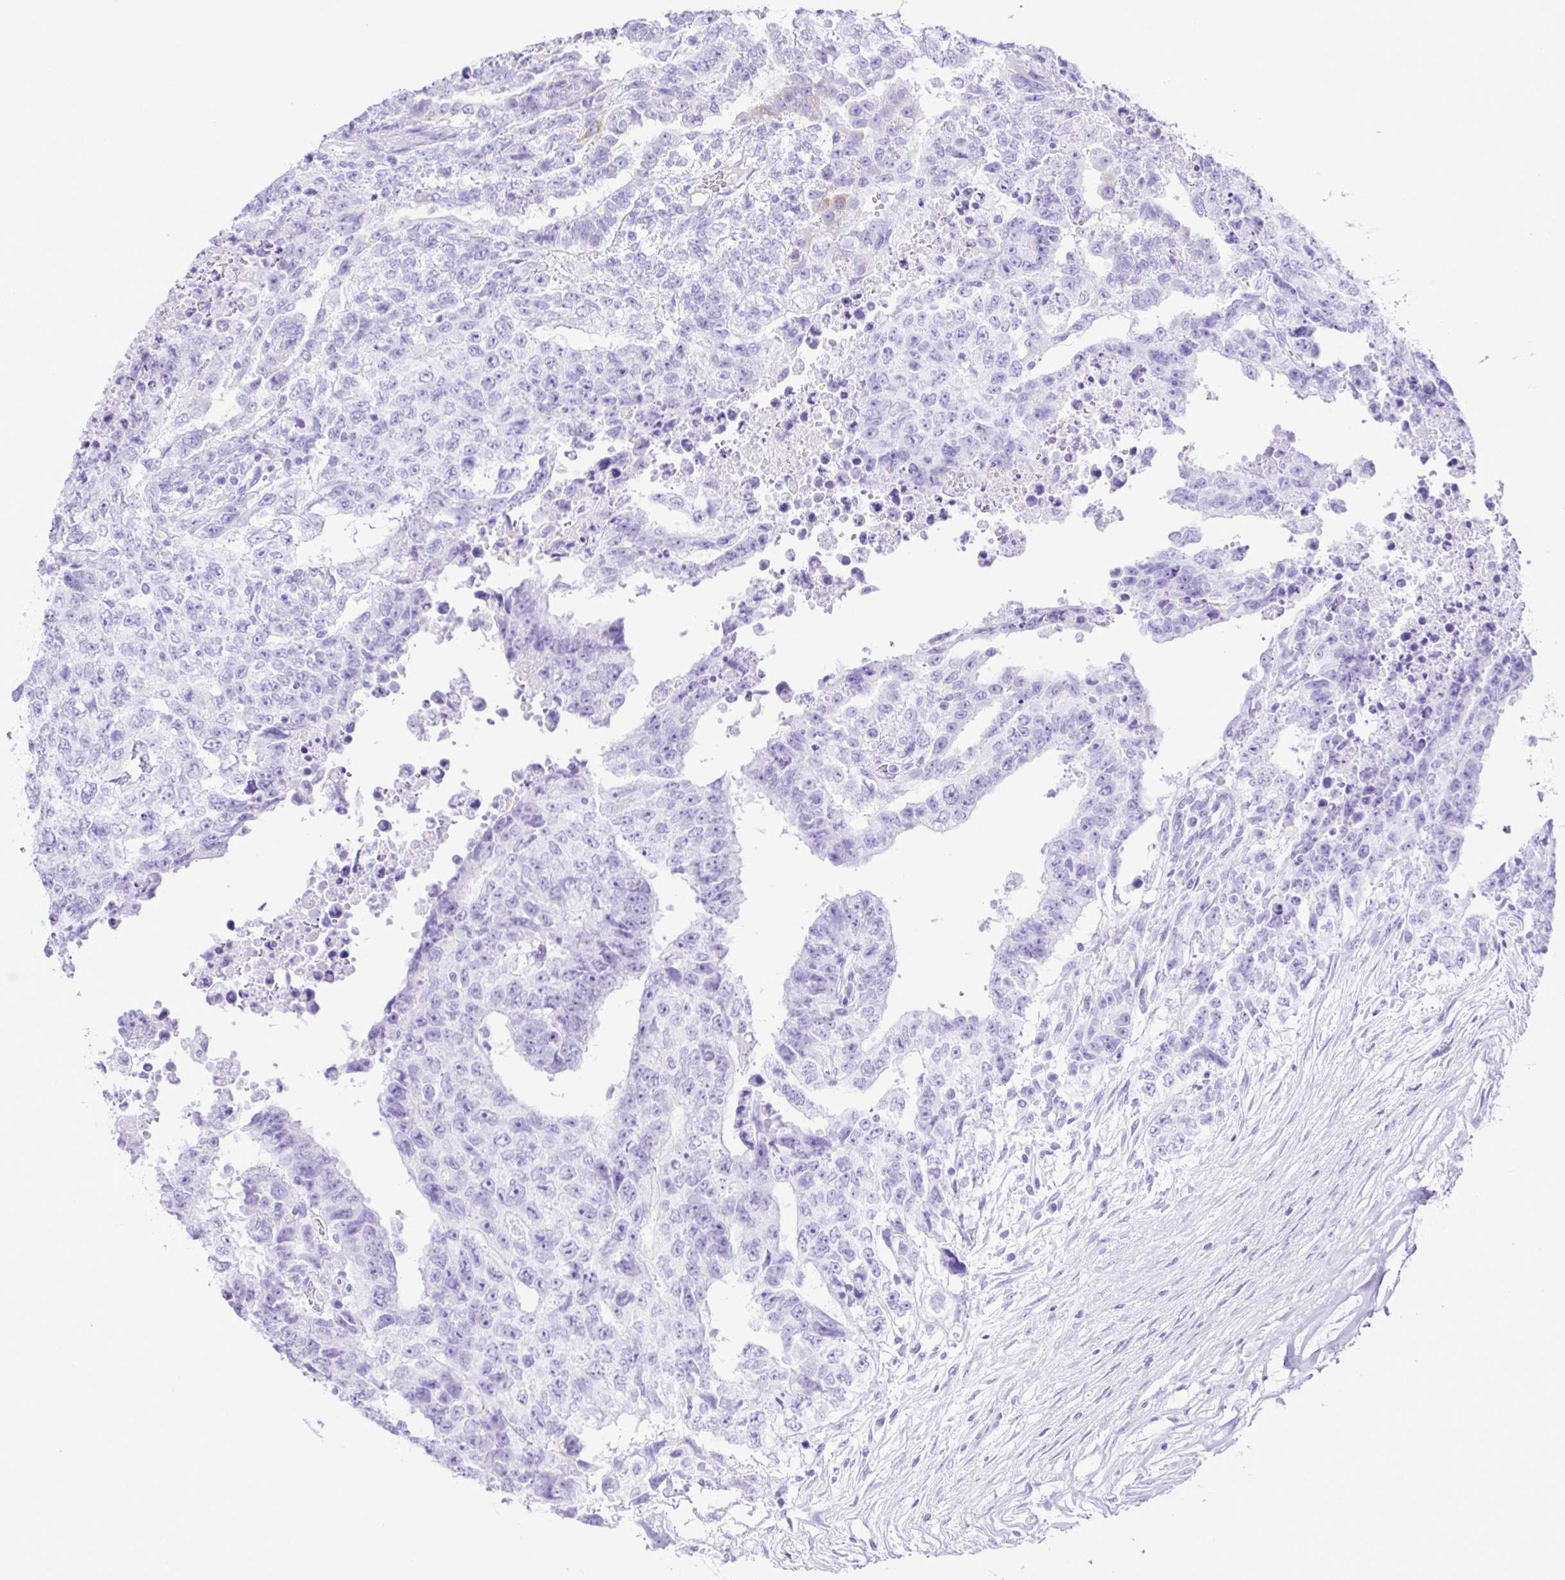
{"staining": {"intensity": "negative", "quantity": "none", "location": "none"}, "tissue": "testis cancer", "cell_type": "Tumor cells", "image_type": "cancer", "snomed": [{"axis": "morphology", "description": "Carcinoma, Embryonal, NOS"}, {"axis": "topography", "description": "Testis"}], "caption": "Immunohistochemistry photomicrograph of neoplastic tissue: testis cancer stained with DAB demonstrates no significant protein positivity in tumor cells.", "gene": "ERP27", "patient": {"sex": "male", "age": 24}}